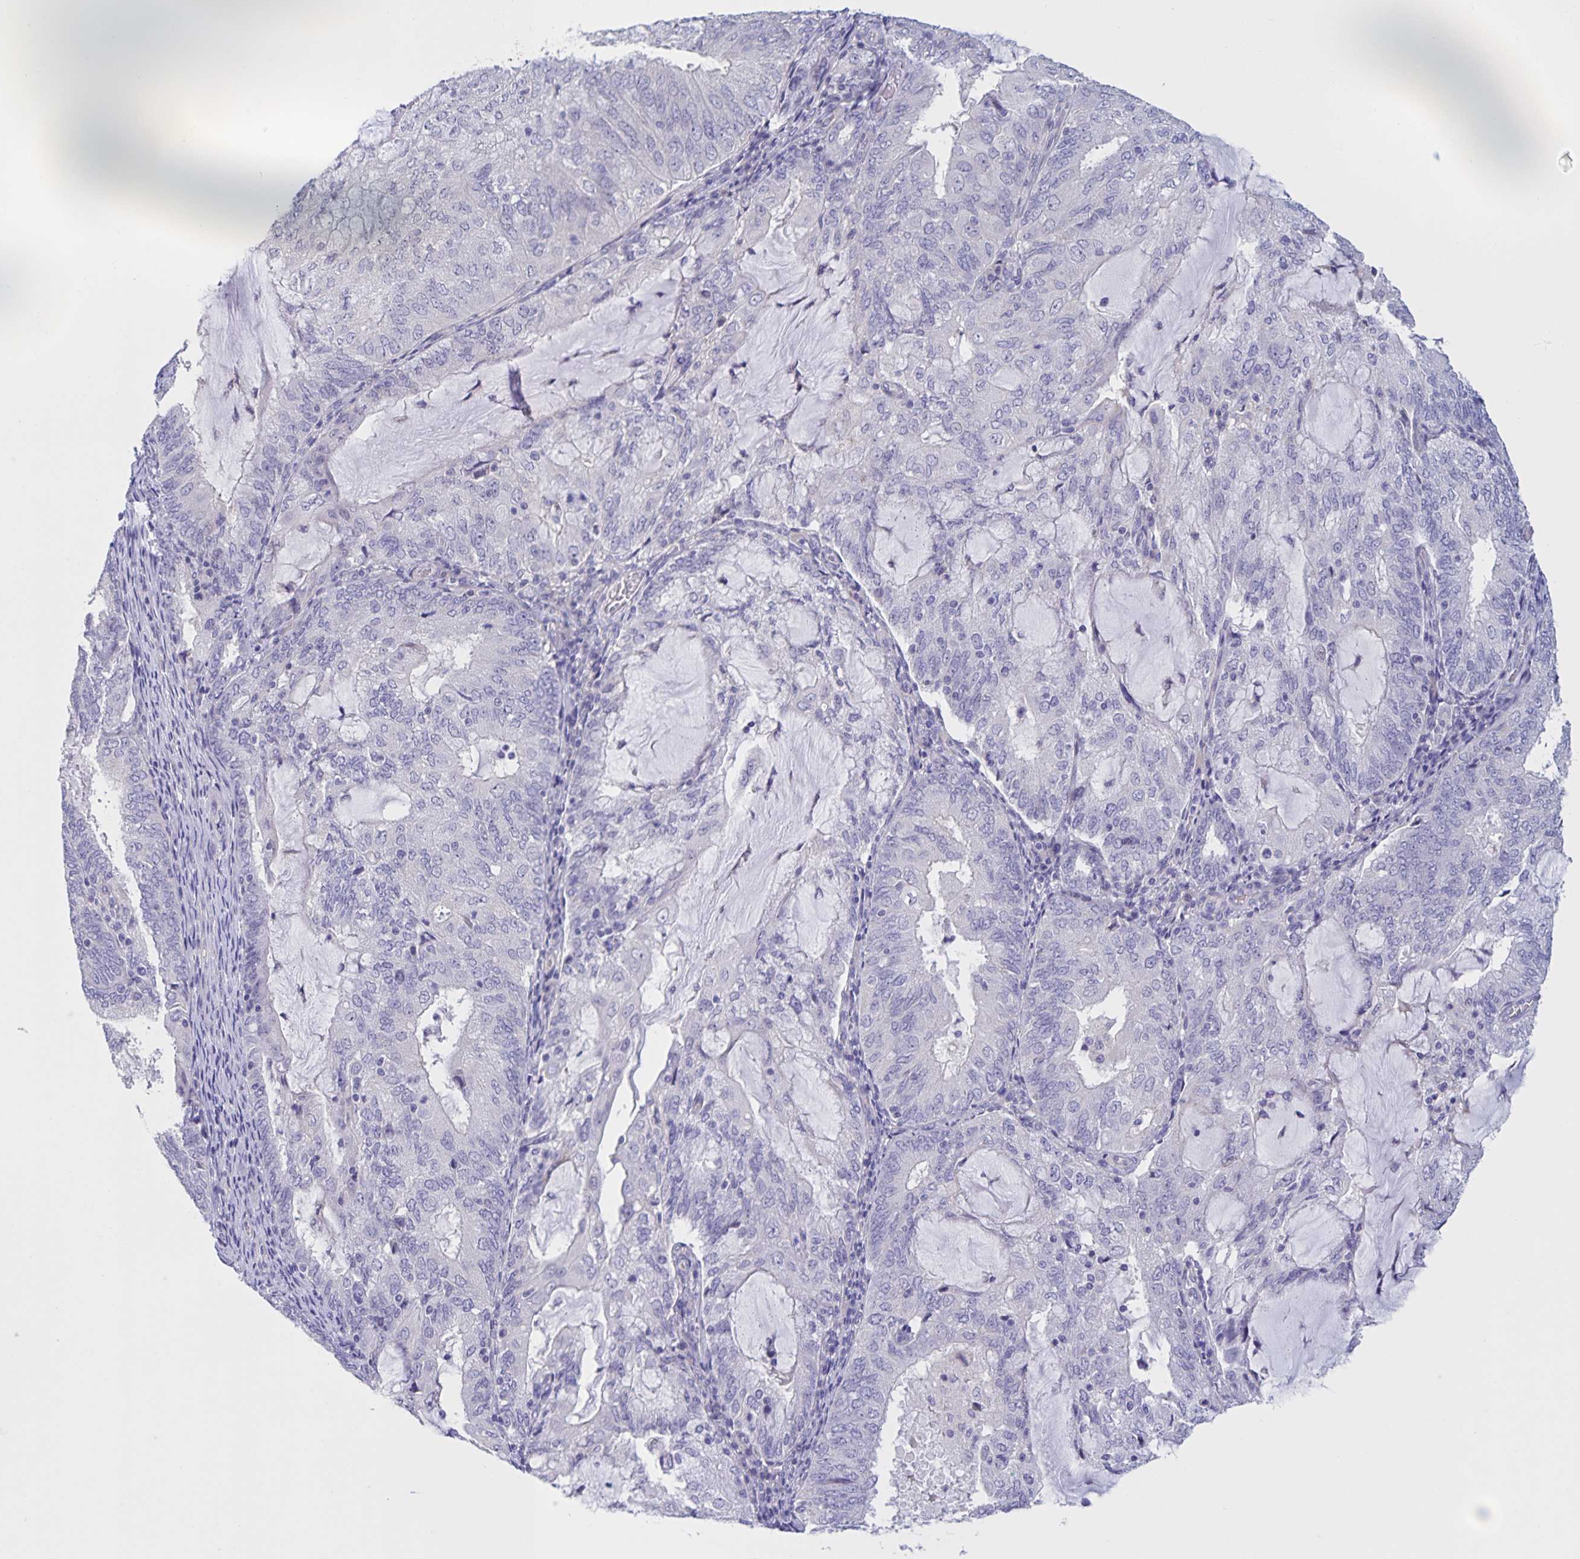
{"staining": {"intensity": "negative", "quantity": "none", "location": "none"}, "tissue": "endometrial cancer", "cell_type": "Tumor cells", "image_type": "cancer", "snomed": [{"axis": "morphology", "description": "Adenocarcinoma, NOS"}, {"axis": "topography", "description": "Endometrium"}], "caption": "Immunohistochemistry (IHC) photomicrograph of human endometrial adenocarcinoma stained for a protein (brown), which exhibits no expression in tumor cells.", "gene": "DMGDH", "patient": {"sex": "female", "age": 81}}